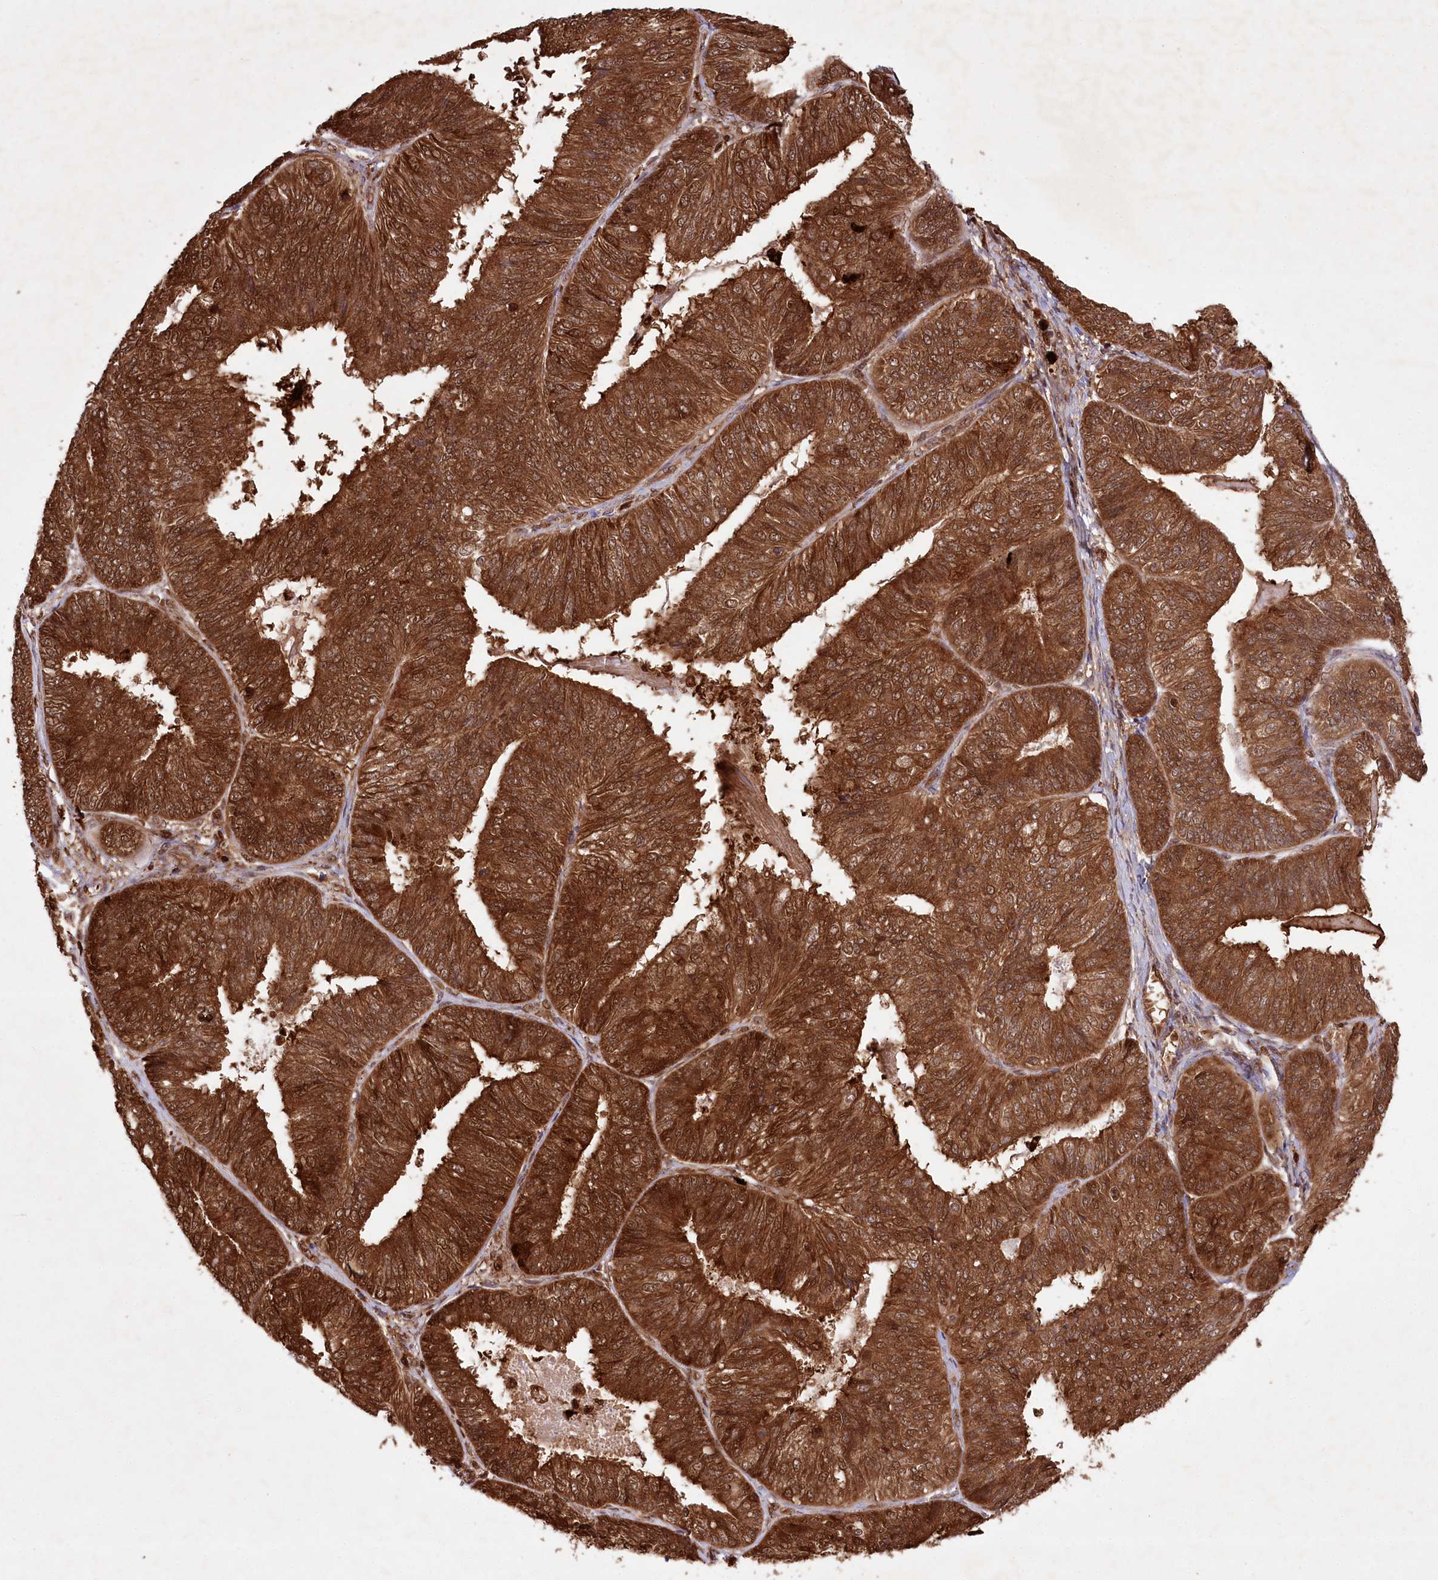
{"staining": {"intensity": "strong", "quantity": ">75%", "location": "cytoplasmic/membranous,nuclear"}, "tissue": "endometrial cancer", "cell_type": "Tumor cells", "image_type": "cancer", "snomed": [{"axis": "morphology", "description": "Adenocarcinoma, NOS"}, {"axis": "topography", "description": "Endometrium"}], "caption": "Protein staining of endometrial cancer (adenocarcinoma) tissue displays strong cytoplasmic/membranous and nuclear expression in about >75% of tumor cells.", "gene": "LSG1", "patient": {"sex": "female", "age": 58}}